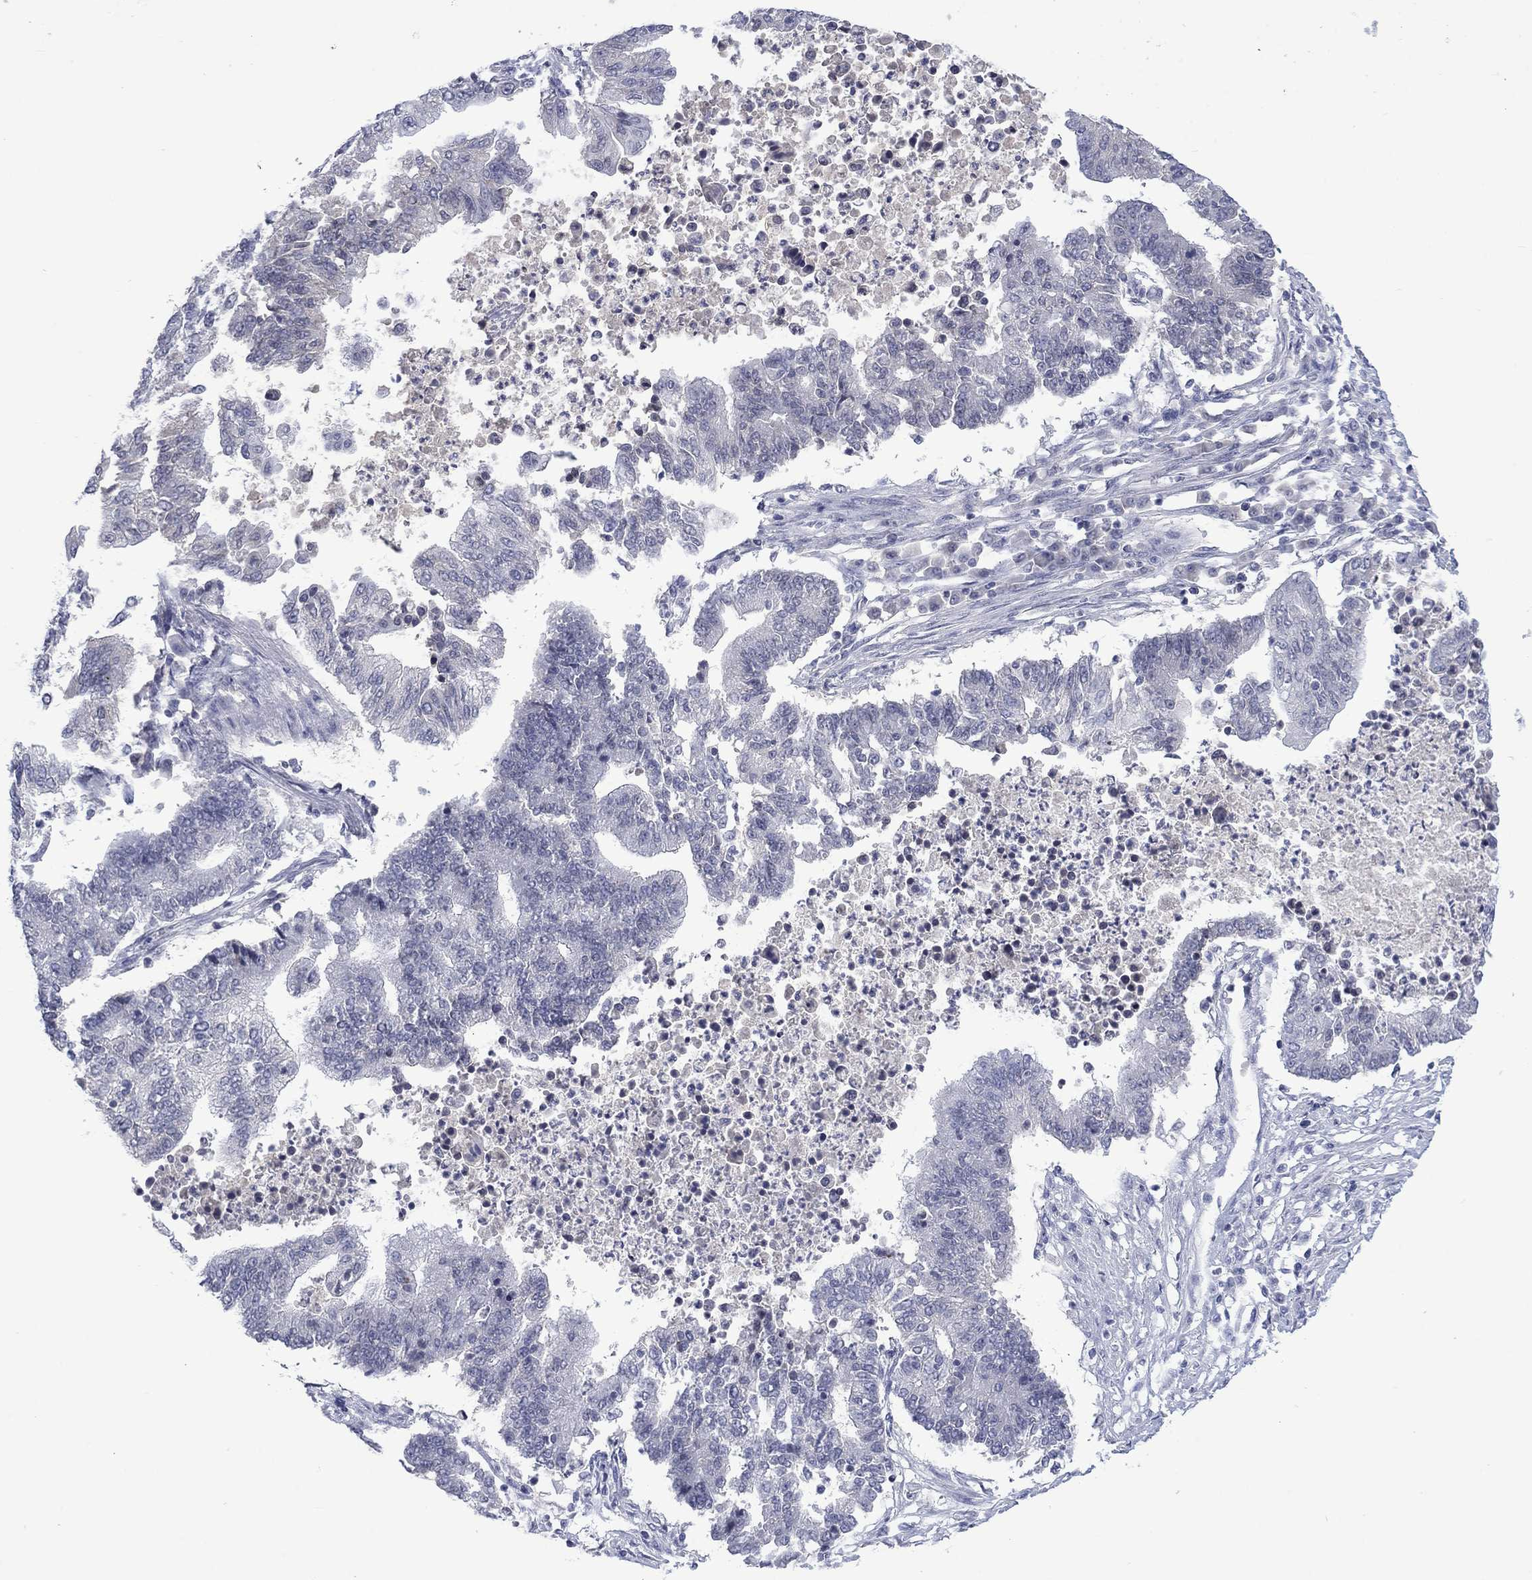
{"staining": {"intensity": "negative", "quantity": "none", "location": "none"}, "tissue": "endometrial cancer", "cell_type": "Tumor cells", "image_type": "cancer", "snomed": [{"axis": "morphology", "description": "Adenocarcinoma, NOS"}, {"axis": "topography", "description": "Uterus"}, {"axis": "topography", "description": "Endometrium"}], "caption": "IHC of adenocarcinoma (endometrial) reveals no staining in tumor cells.", "gene": "NSMF", "patient": {"sex": "female", "age": 54}}